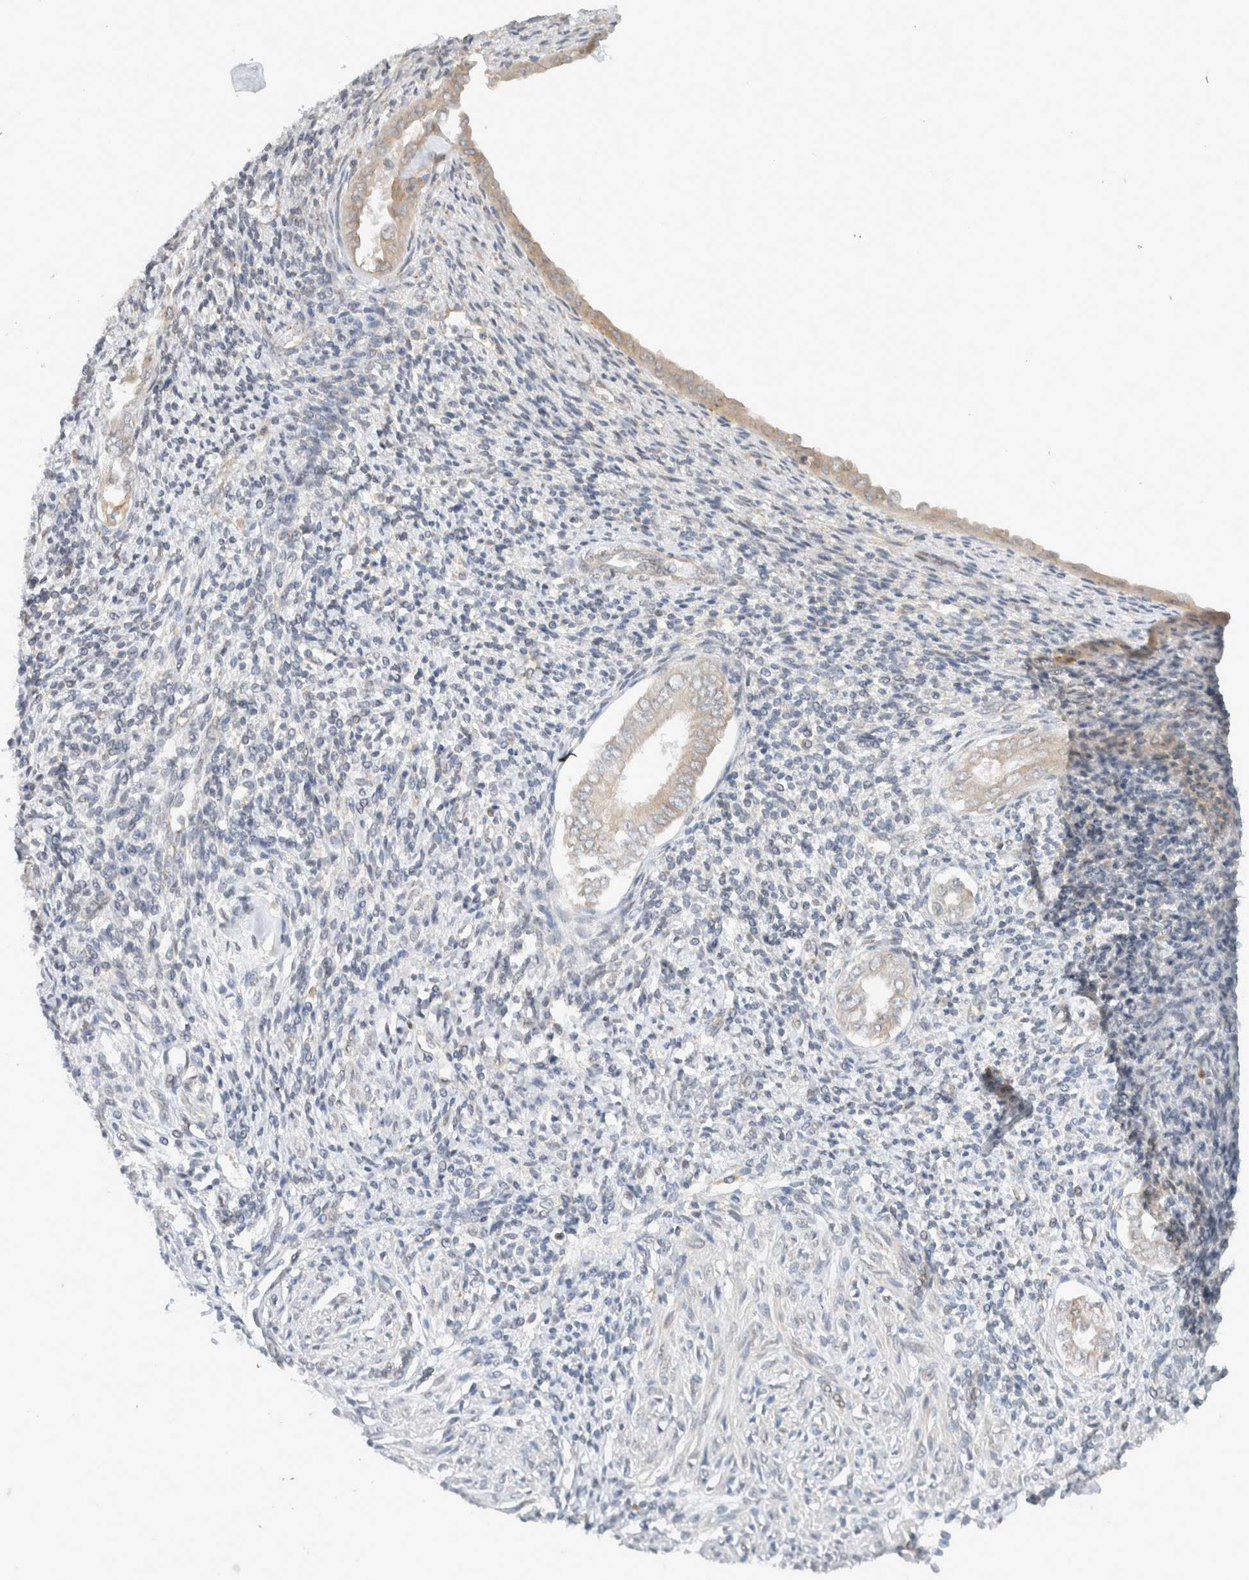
{"staining": {"intensity": "weak", "quantity": "<25%", "location": "cytoplasmic/membranous"}, "tissue": "endometrium", "cell_type": "Cells in endometrial stroma", "image_type": "normal", "snomed": [{"axis": "morphology", "description": "Normal tissue, NOS"}, {"axis": "topography", "description": "Endometrium"}], "caption": "This micrograph is of benign endometrium stained with immunohistochemistry to label a protein in brown with the nuclei are counter-stained blue. There is no staining in cells in endometrial stroma. The staining was performed using DAB to visualize the protein expression in brown, while the nuclei were stained in blue with hematoxylin (Magnification: 20x).", "gene": "ARFGEF2", "patient": {"sex": "female", "age": 66}}